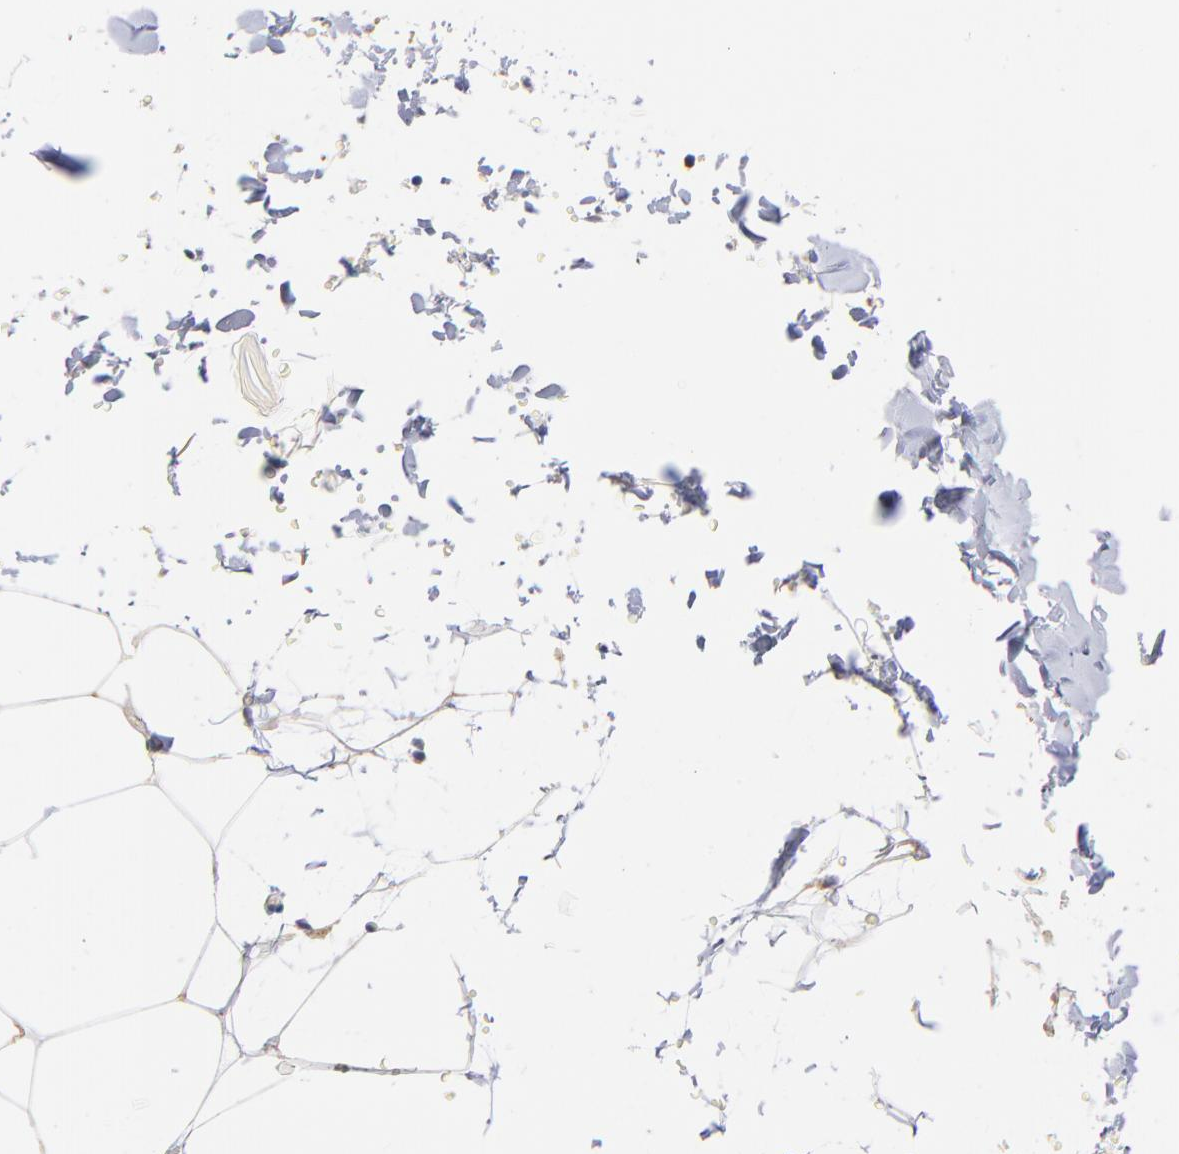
{"staining": {"intensity": "weak", "quantity": "<25%", "location": "cytoplasmic/membranous"}, "tissue": "adipose tissue", "cell_type": "Adipocytes", "image_type": "normal", "snomed": [{"axis": "morphology", "description": "Normal tissue, NOS"}, {"axis": "topography", "description": "Soft tissue"}], "caption": "Adipocytes show no significant protein expression in benign adipose tissue. (DAB IHC, high magnification).", "gene": "KREMEN2", "patient": {"sex": "male", "age": 72}}